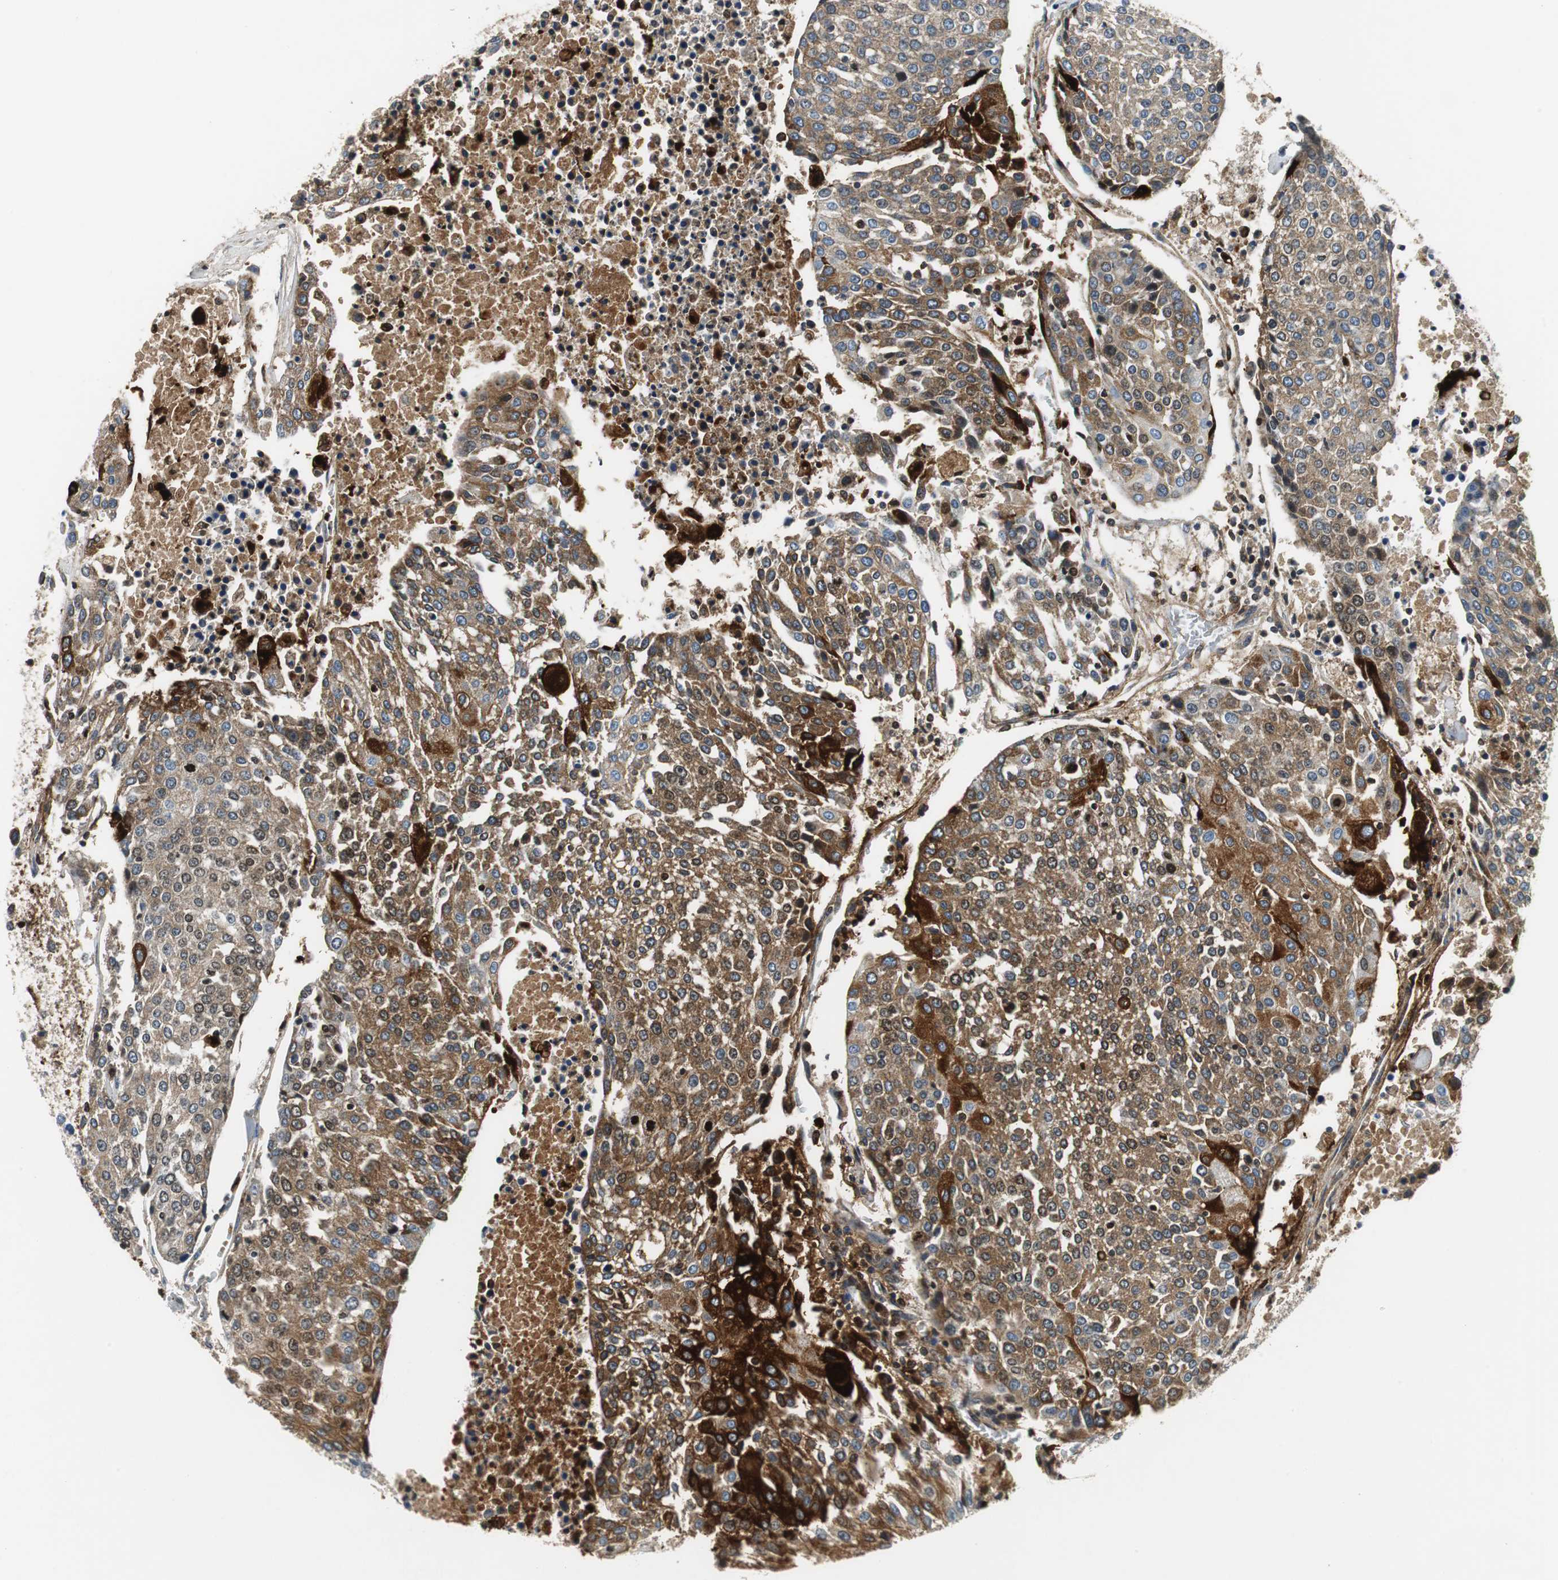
{"staining": {"intensity": "moderate", "quantity": "25%-75%", "location": "cytoplasmic/membranous,nuclear"}, "tissue": "urothelial cancer", "cell_type": "Tumor cells", "image_type": "cancer", "snomed": [{"axis": "morphology", "description": "Urothelial carcinoma, High grade"}, {"axis": "topography", "description": "Urinary bladder"}], "caption": "Immunohistochemical staining of urothelial cancer shows moderate cytoplasmic/membranous and nuclear protein staining in about 25%-75% of tumor cells.", "gene": "ORM1", "patient": {"sex": "female", "age": 85}}